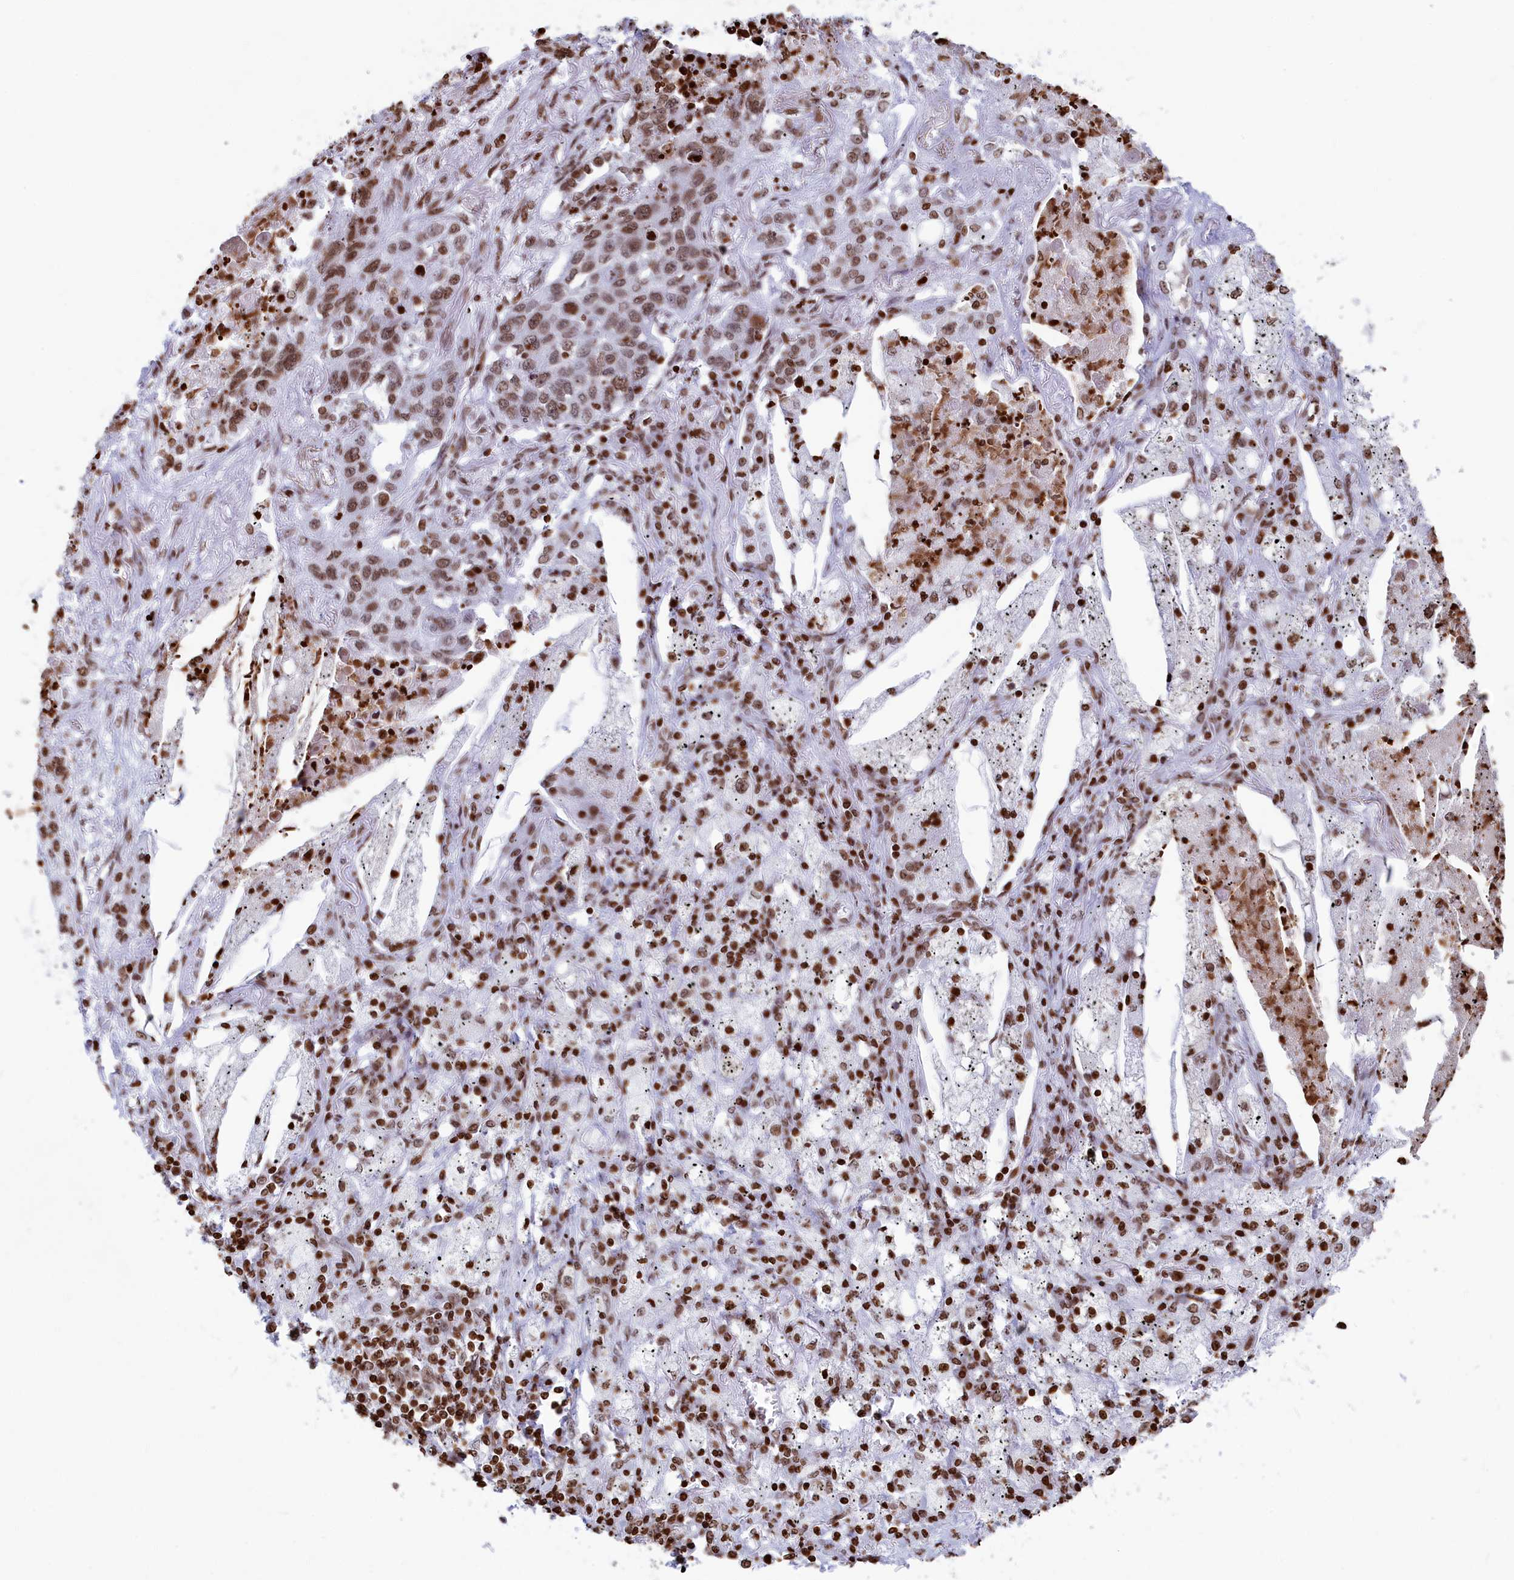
{"staining": {"intensity": "moderate", "quantity": ">75%", "location": "nuclear"}, "tissue": "lung cancer", "cell_type": "Tumor cells", "image_type": "cancer", "snomed": [{"axis": "morphology", "description": "Squamous cell carcinoma, NOS"}, {"axis": "topography", "description": "Lung"}], "caption": "Immunohistochemical staining of squamous cell carcinoma (lung) displays moderate nuclear protein expression in about >75% of tumor cells.", "gene": "APOBEC3A", "patient": {"sex": "female", "age": 63}}